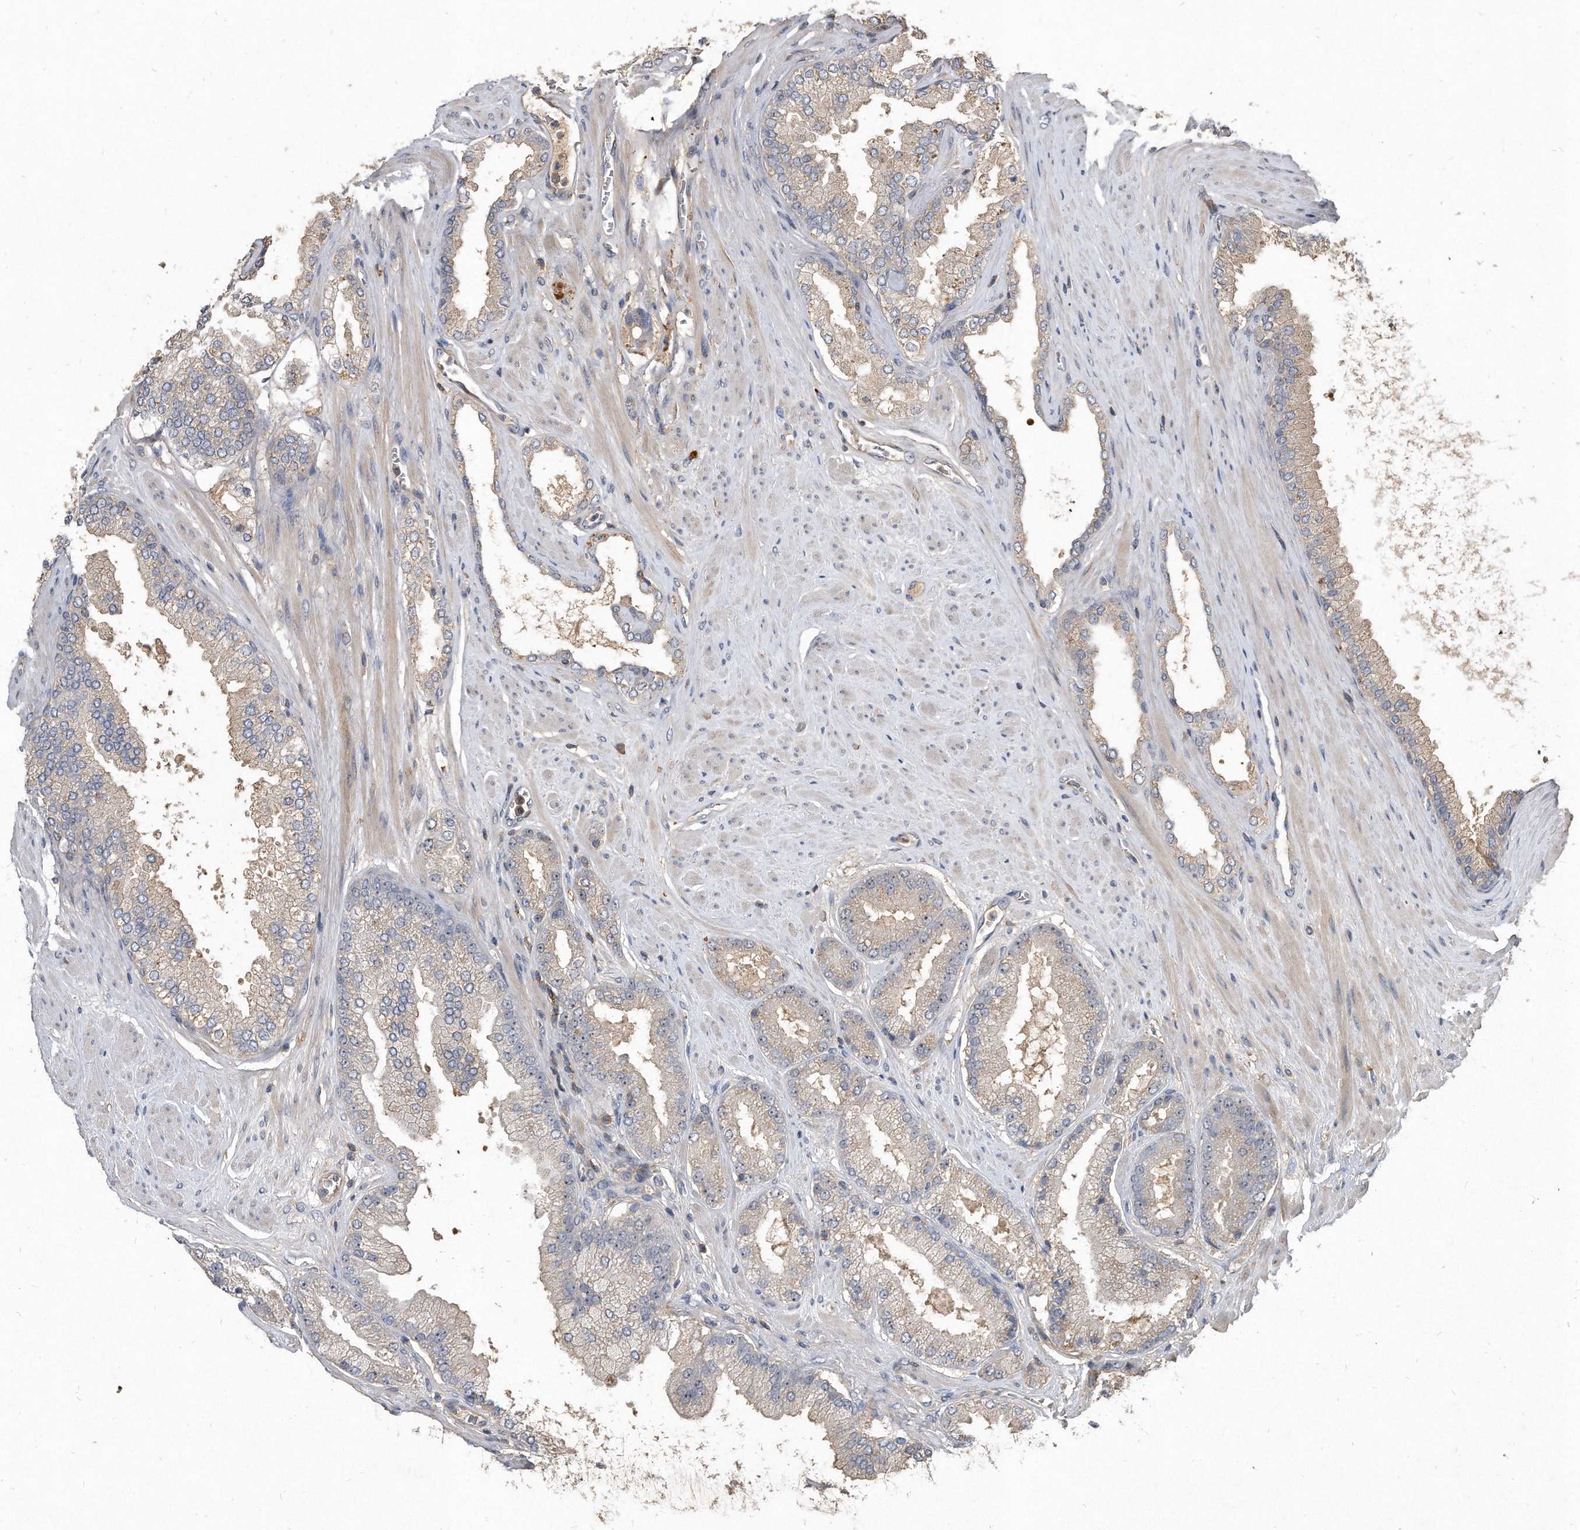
{"staining": {"intensity": "weak", "quantity": "25%-75%", "location": "cytoplasmic/membranous"}, "tissue": "prostate cancer", "cell_type": "Tumor cells", "image_type": "cancer", "snomed": [{"axis": "morphology", "description": "Adenocarcinoma, High grade"}, {"axis": "topography", "description": "Prostate"}], "caption": "The immunohistochemical stain labels weak cytoplasmic/membranous expression in tumor cells of prostate cancer tissue. The protein is stained brown, and the nuclei are stained in blue (DAB IHC with brightfield microscopy, high magnification).", "gene": "PGBD2", "patient": {"sex": "male", "age": 58}}